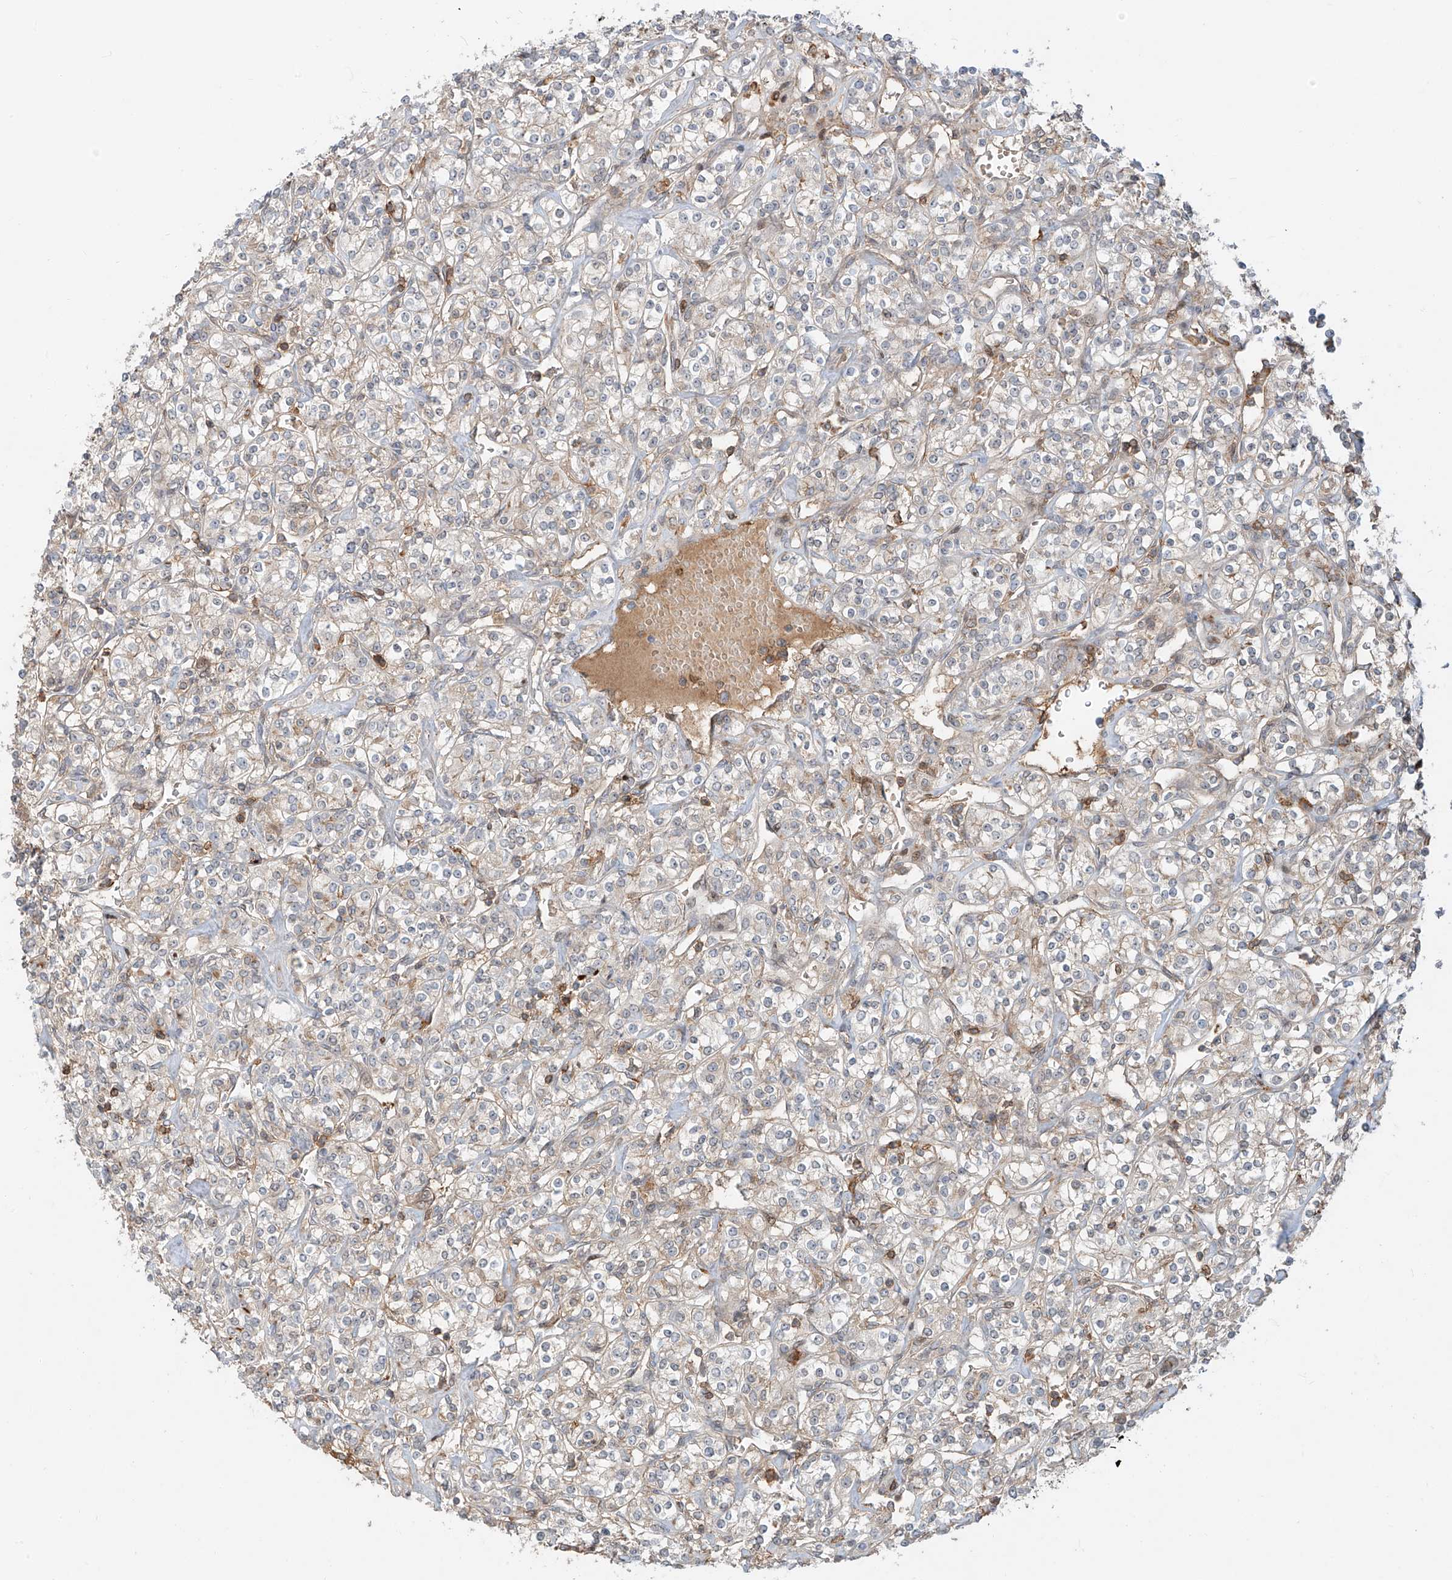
{"staining": {"intensity": "negative", "quantity": "none", "location": "none"}, "tissue": "renal cancer", "cell_type": "Tumor cells", "image_type": "cancer", "snomed": [{"axis": "morphology", "description": "Adenocarcinoma, NOS"}, {"axis": "topography", "description": "Kidney"}], "caption": "Image shows no protein staining in tumor cells of renal cancer (adenocarcinoma) tissue.", "gene": "CEP162", "patient": {"sex": "male", "age": 77}}